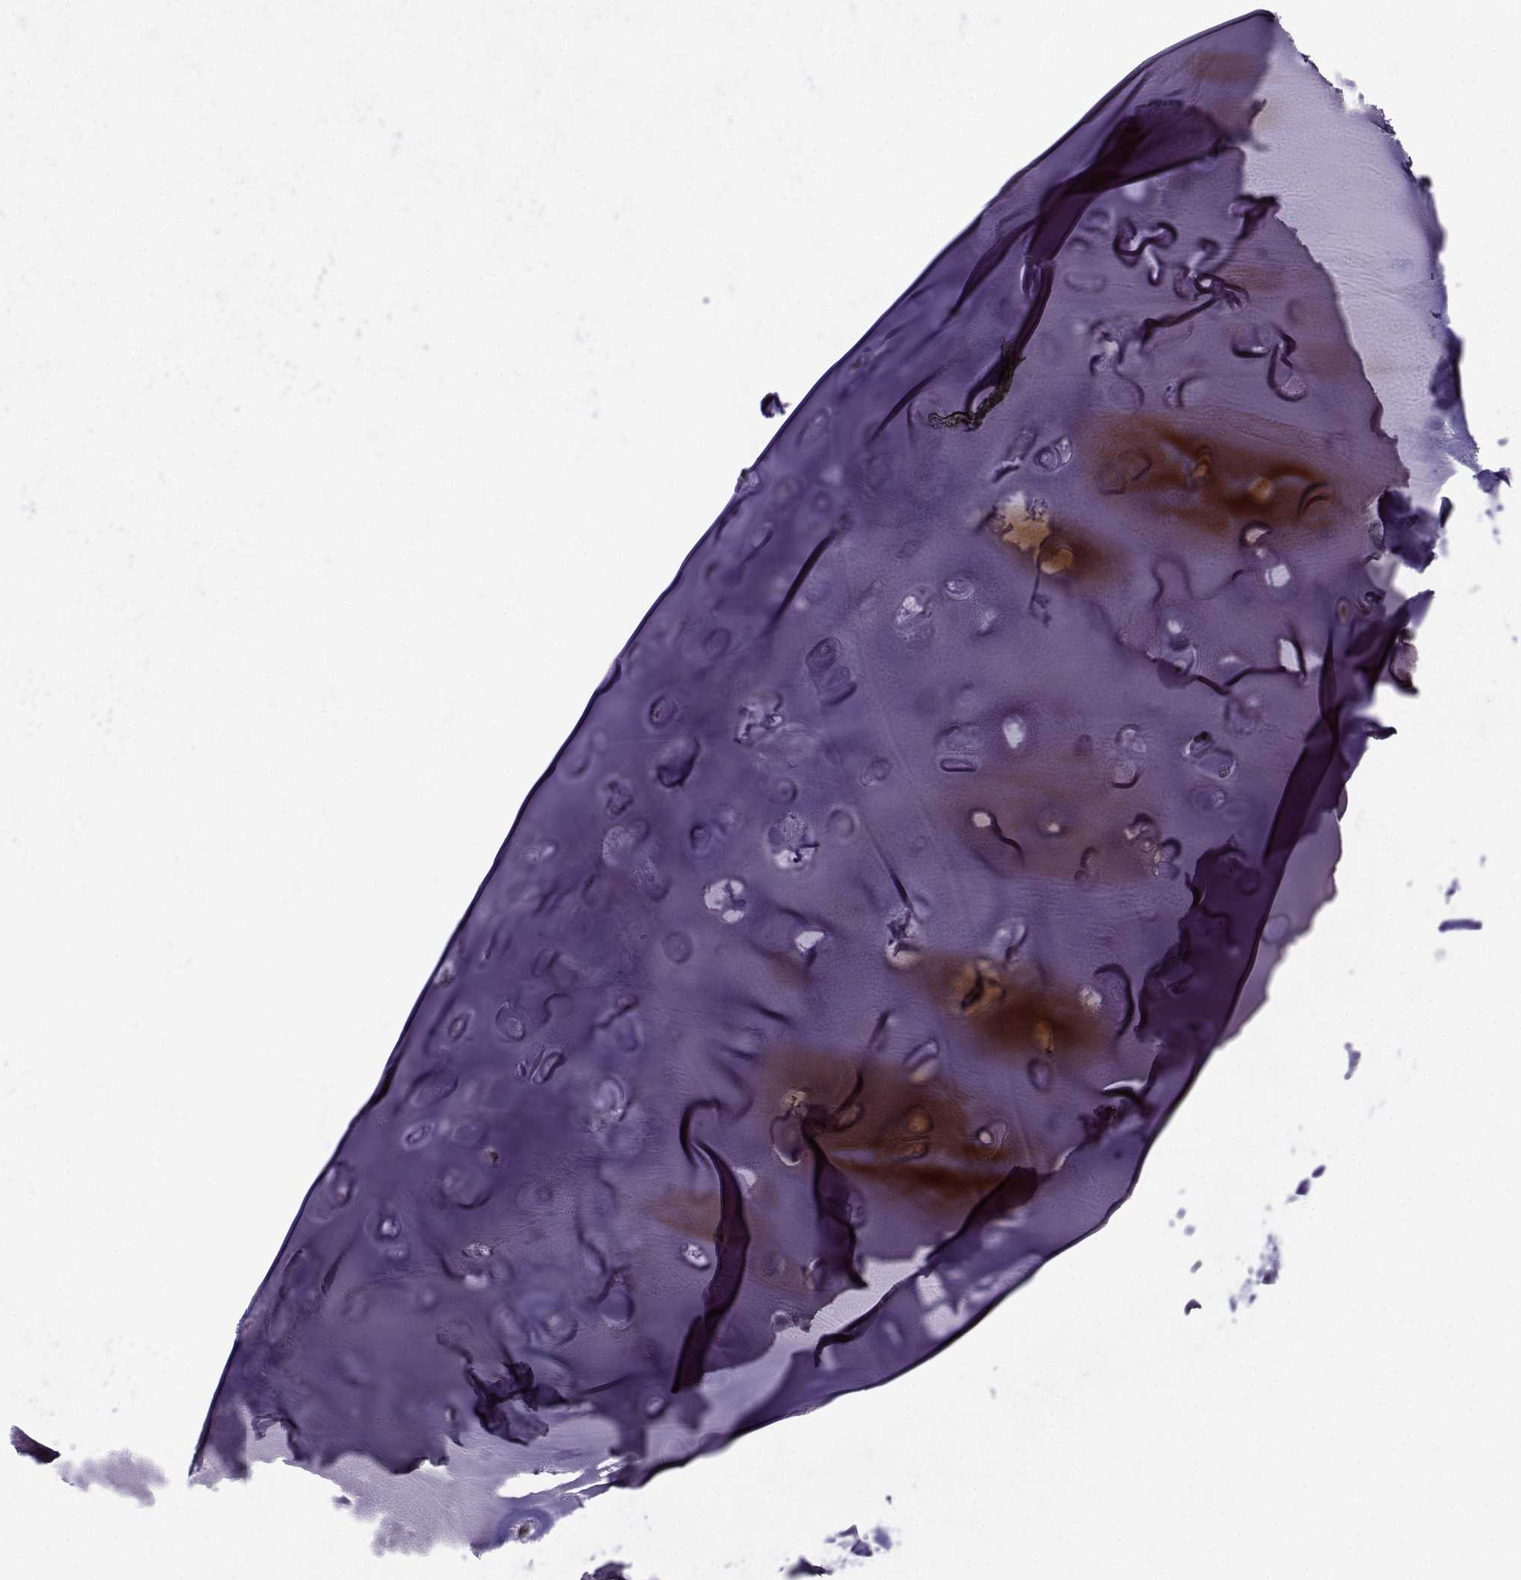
{"staining": {"intensity": "moderate", "quantity": "<25%", "location": "nuclear"}, "tissue": "soft tissue", "cell_type": "Chondrocytes", "image_type": "normal", "snomed": [{"axis": "morphology", "description": "Normal tissue, NOS"}, {"axis": "morphology", "description": "Squamous cell carcinoma, NOS"}, {"axis": "topography", "description": "Cartilage tissue"}, {"axis": "topography", "description": "Lung"}], "caption": "A micrograph of human soft tissue stained for a protein displays moderate nuclear brown staining in chondrocytes. Nuclei are stained in blue.", "gene": "SNRPB2", "patient": {"sex": "male", "age": 66}}